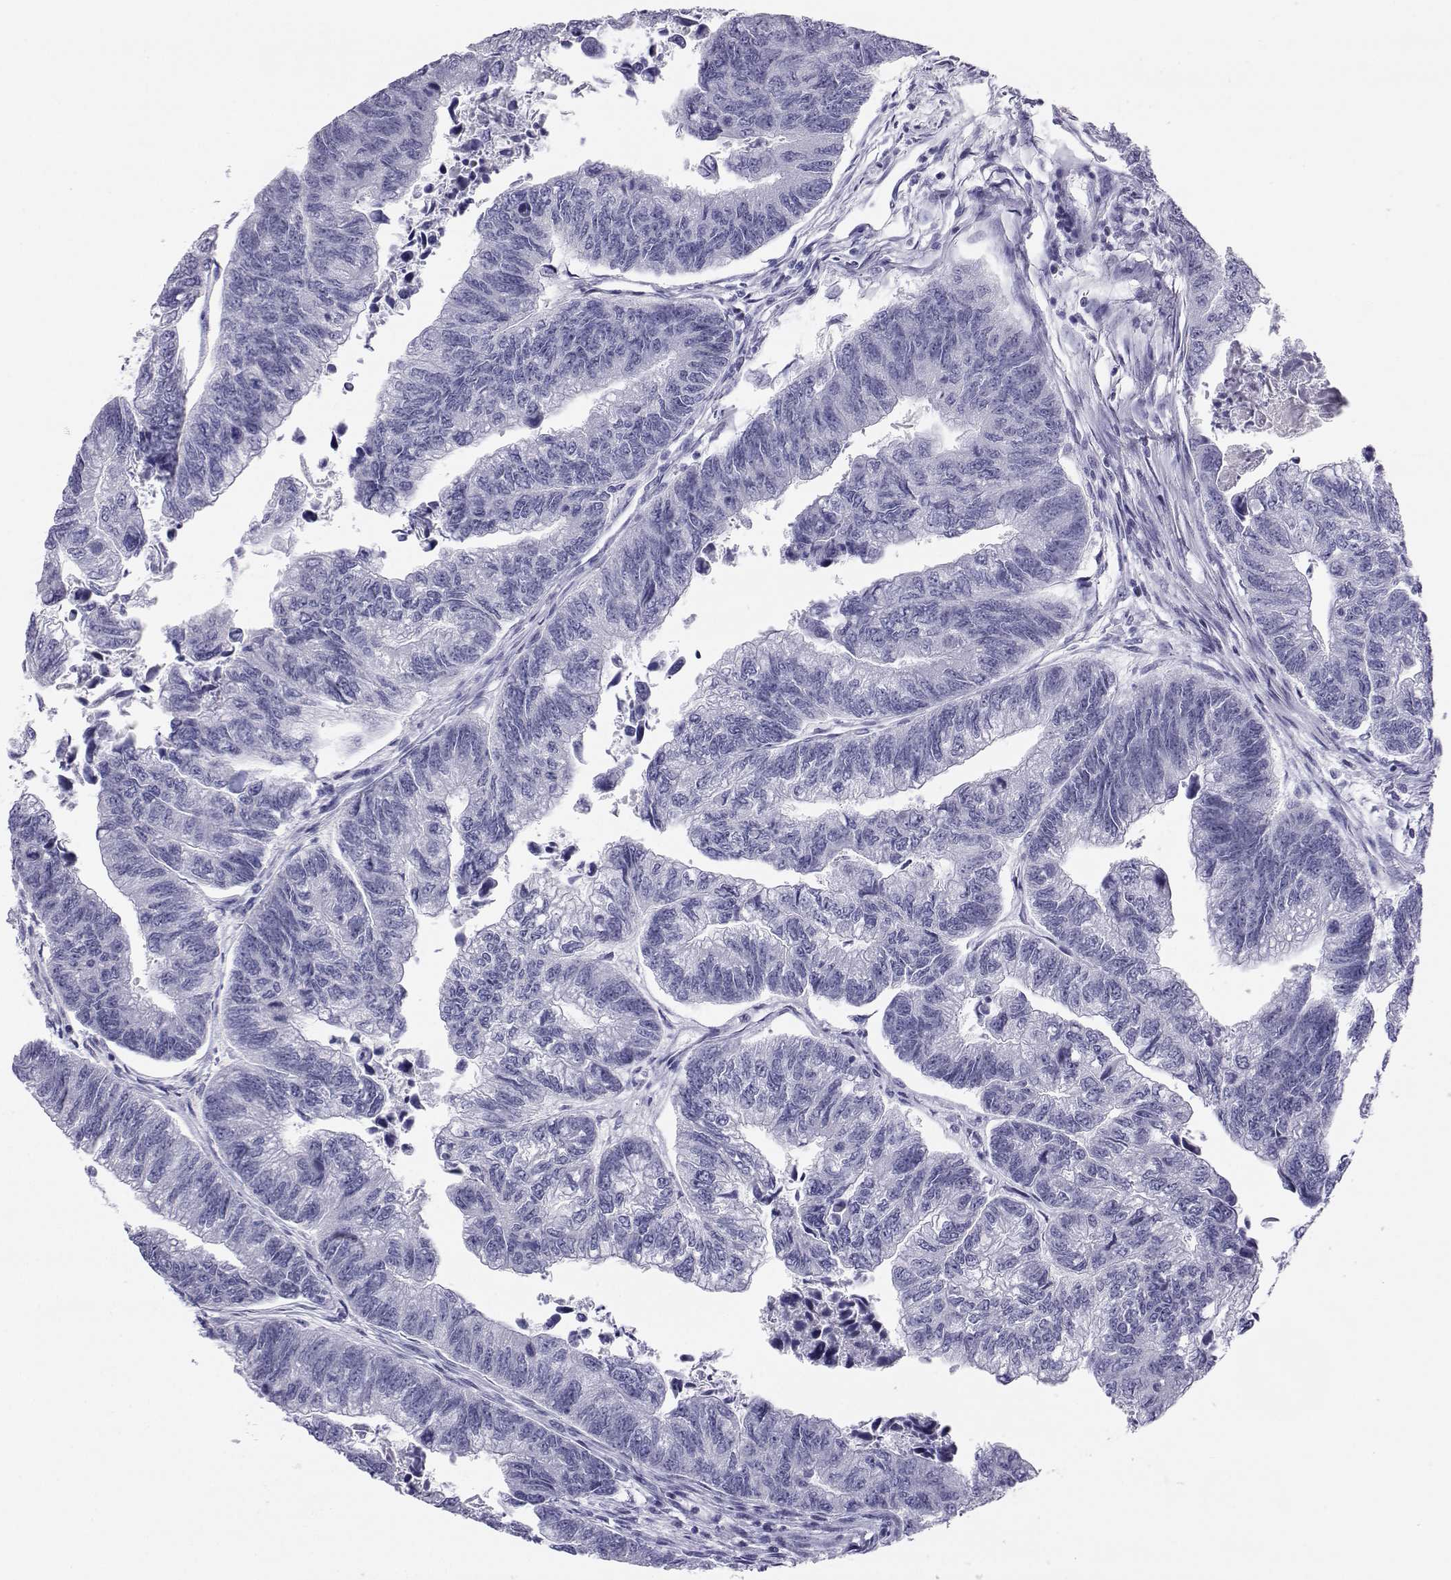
{"staining": {"intensity": "negative", "quantity": "none", "location": "none"}, "tissue": "colorectal cancer", "cell_type": "Tumor cells", "image_type": "cancer", "snomed": [{"axis": "morphology", "description": "Adenocarcinoma, NOS"}, {"axis": "topography", "description": "Colon"}], "caption": "Tumor cells show no significant expression in adenocarcinoma (colorectal).", "gene": "SST", "patient": {"sex": "female", "age": 65}}